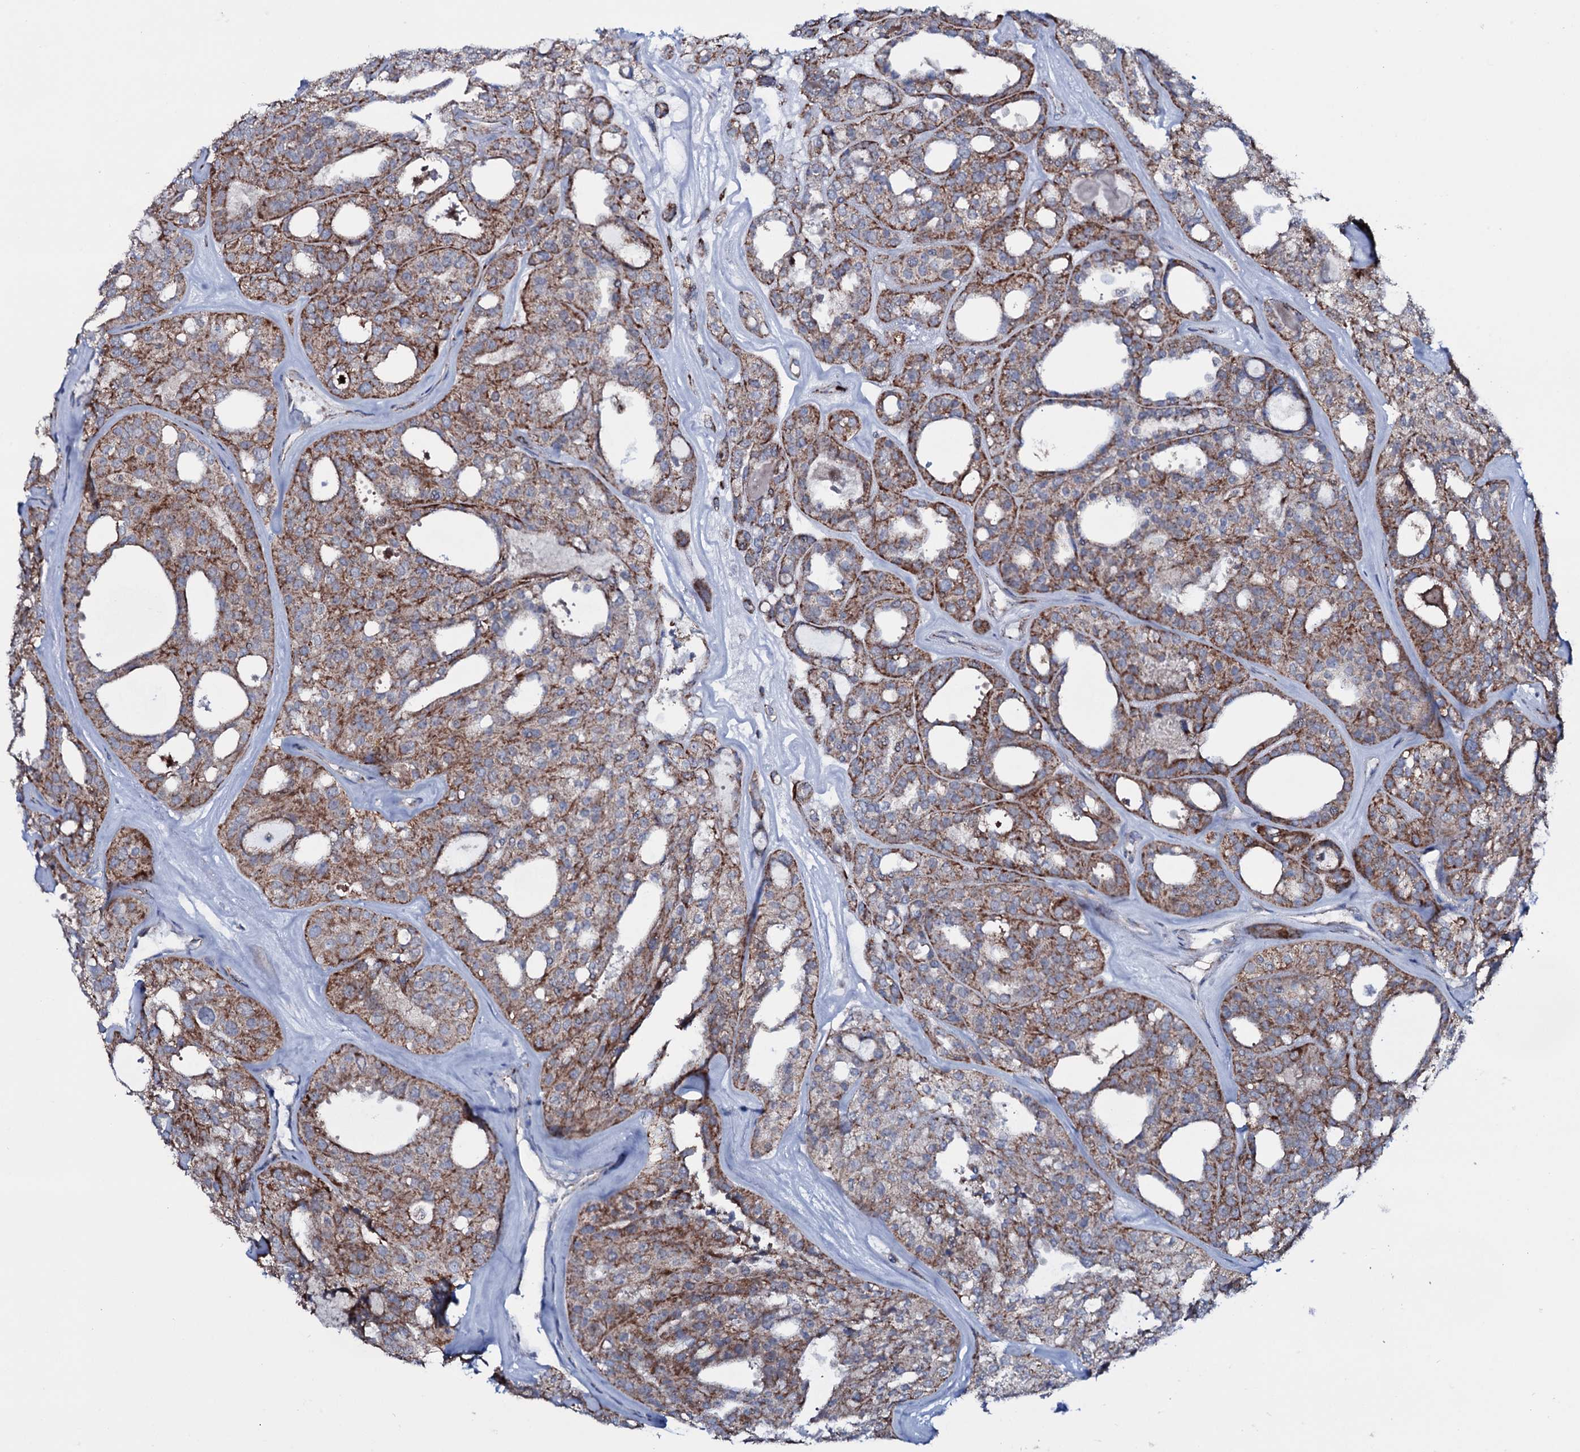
{"staining": {"intensity": "moderate", "quantity": ">75%", "location": "cytoplasmic/membranous"}, "tissue": "thyroid cancer", "cell_type": "Tumor cells", "image_type": "cancer", "snomed": [{"axis": "morphology", "description": "Follicular adenoma carcinoma, NOS"}, {"axis": "topography", "description": "Thyroid gland"}], "caption": "An immunohistochemistry (IHC) image of neoplastic tissue is shown. Protein staining in brown labels moderate cytoplasmic/membranous positivity in follicular adenoma carcinoma (thyroid) within tumor cells.", "gene": "MRPS35", "patient": {"sex": "male", "age": 75}}